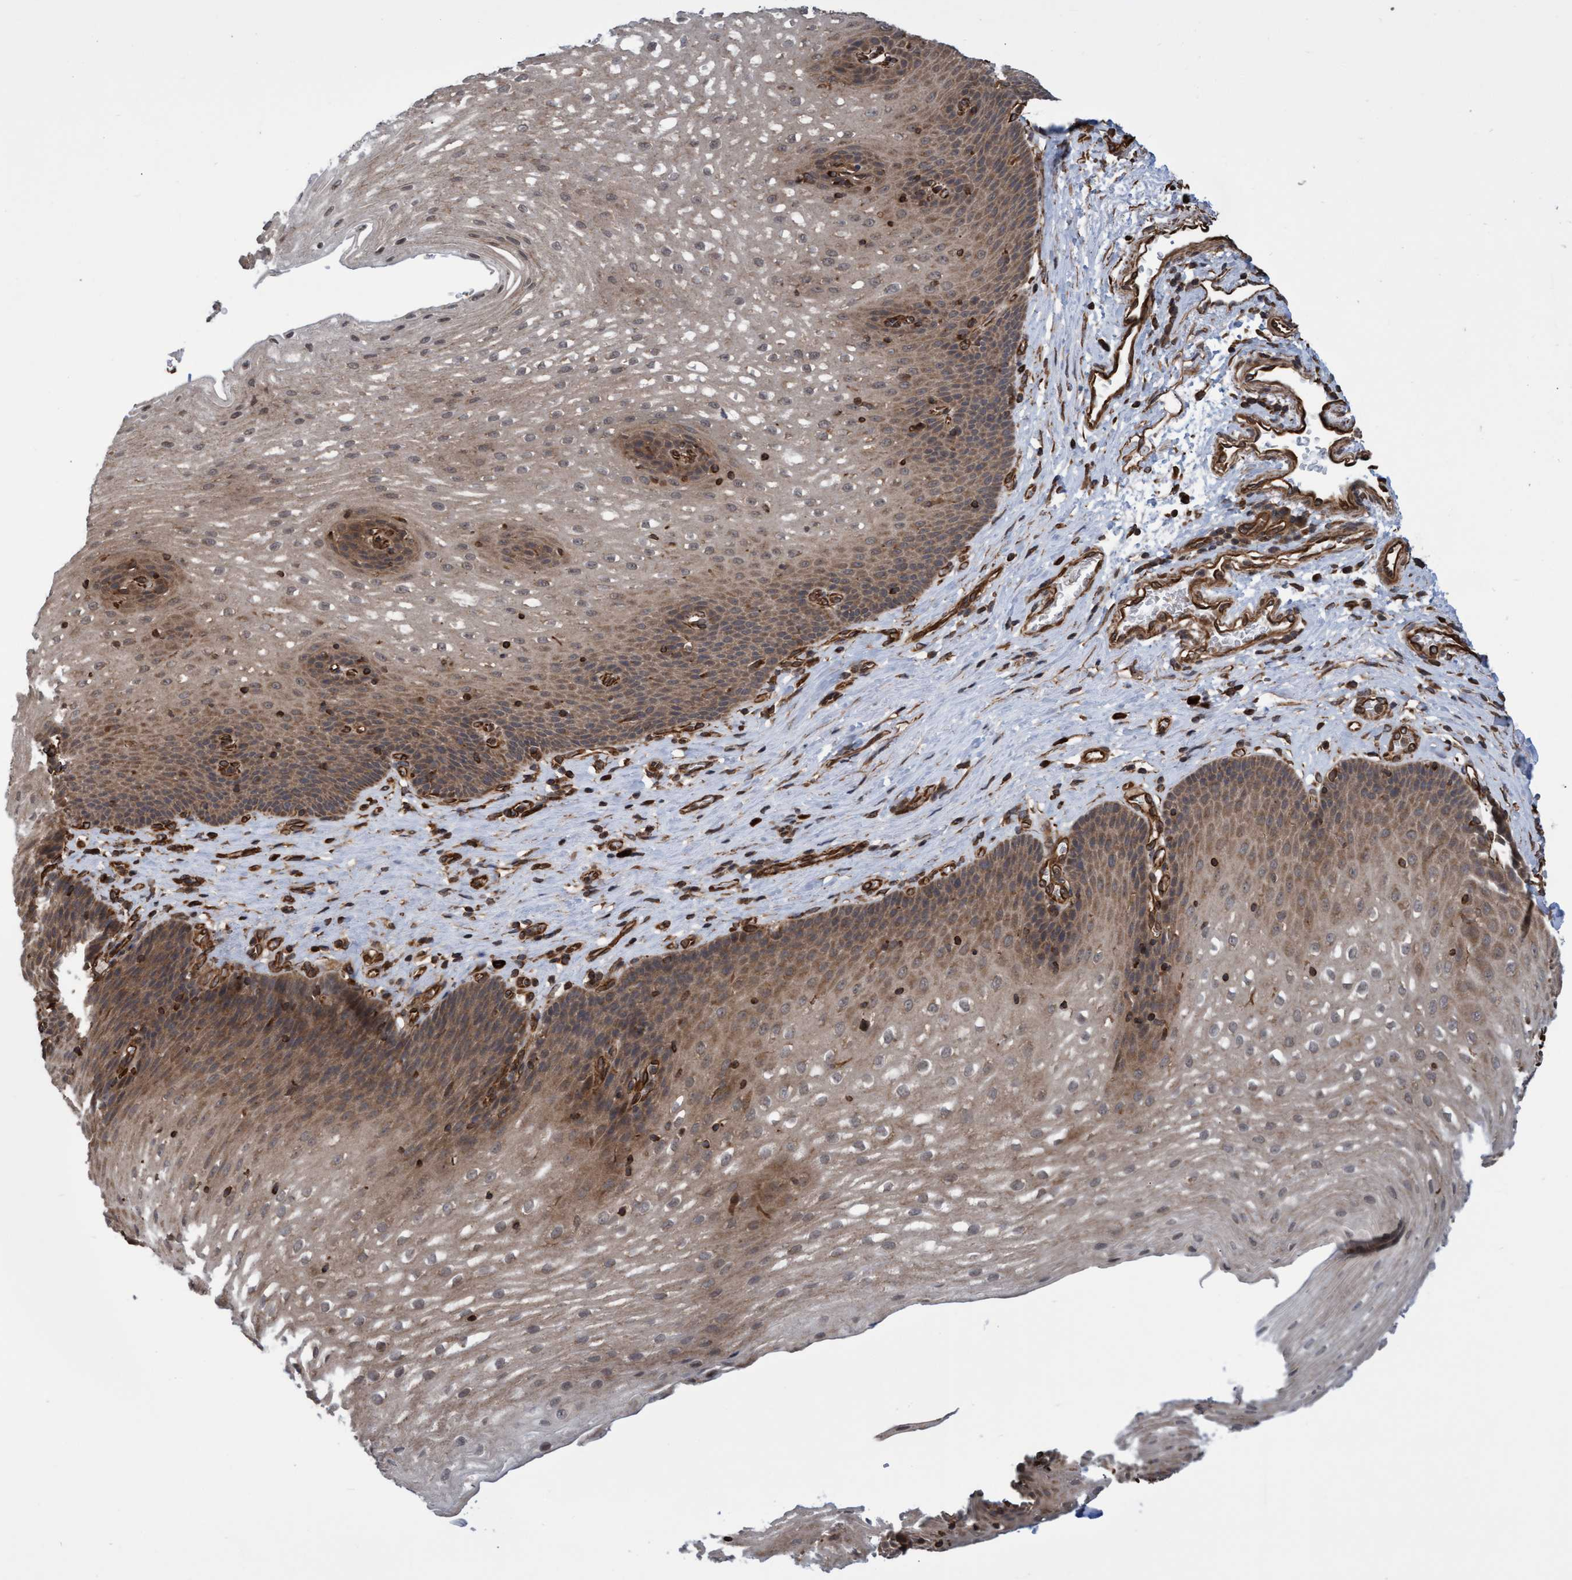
{"staining": {"intensity": "moderate", "quantity": ">75%", "location": "cytoplasmic/membranous"}, "tissue": "esophagus", "cell_type": "Squamous epithelial cells", "image_type": "normal", "snomed": [{"axis": "morphology", "description": "Normal tissue, NOS"}, {"axis": "topography", "description": "Esophagus"}], "caption": "Squamous epithelial cells display medium levels of moderate cytoplasmic/membranous positivity in about >75% of cells in unremarkable human esophagus. Using DAB (brown) and hematoxylin (blue) stains, captured at high magnification using brightfield microscopy.", "gene": "TNFRSF10B", "patient": {"sex": "male", "age": 48}}